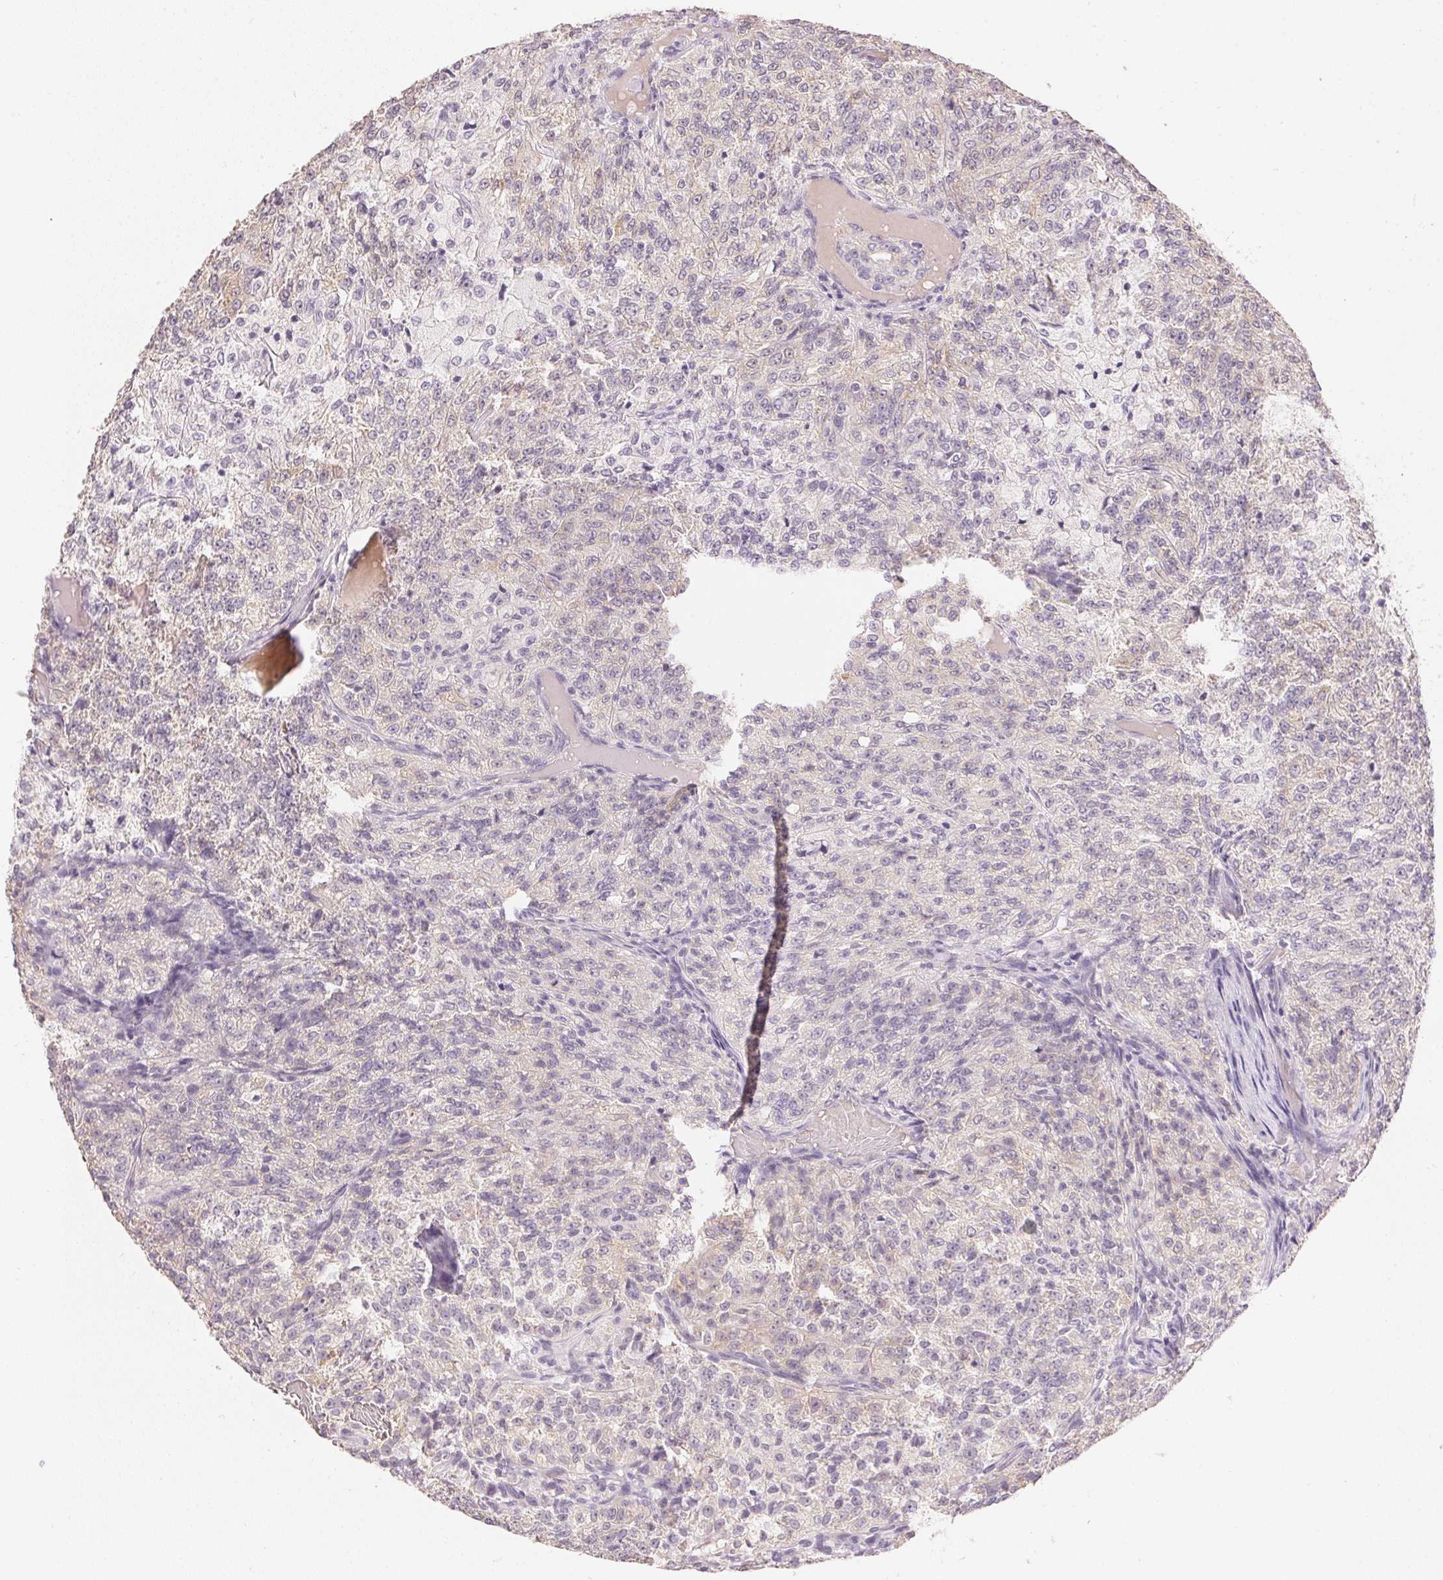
{"staining": {"intensity": "negative", "quantity": "none", "location": "none"}, "tissue": "renal cancer", "cell_type": "Tumor cells", "image_type": "cancer", "snomed": [{"axis": "morphology", "description": "Adenocarcinoma, NOS"}, {"axis": "topography", "description": "Kidney"}], "caption": "This is an IHC photomicrograph of renal adenocarcinoma. There is no positivity in tumor cells.", "gene": "DHCR24", "patient": {"sex": "female", "age": 63}}